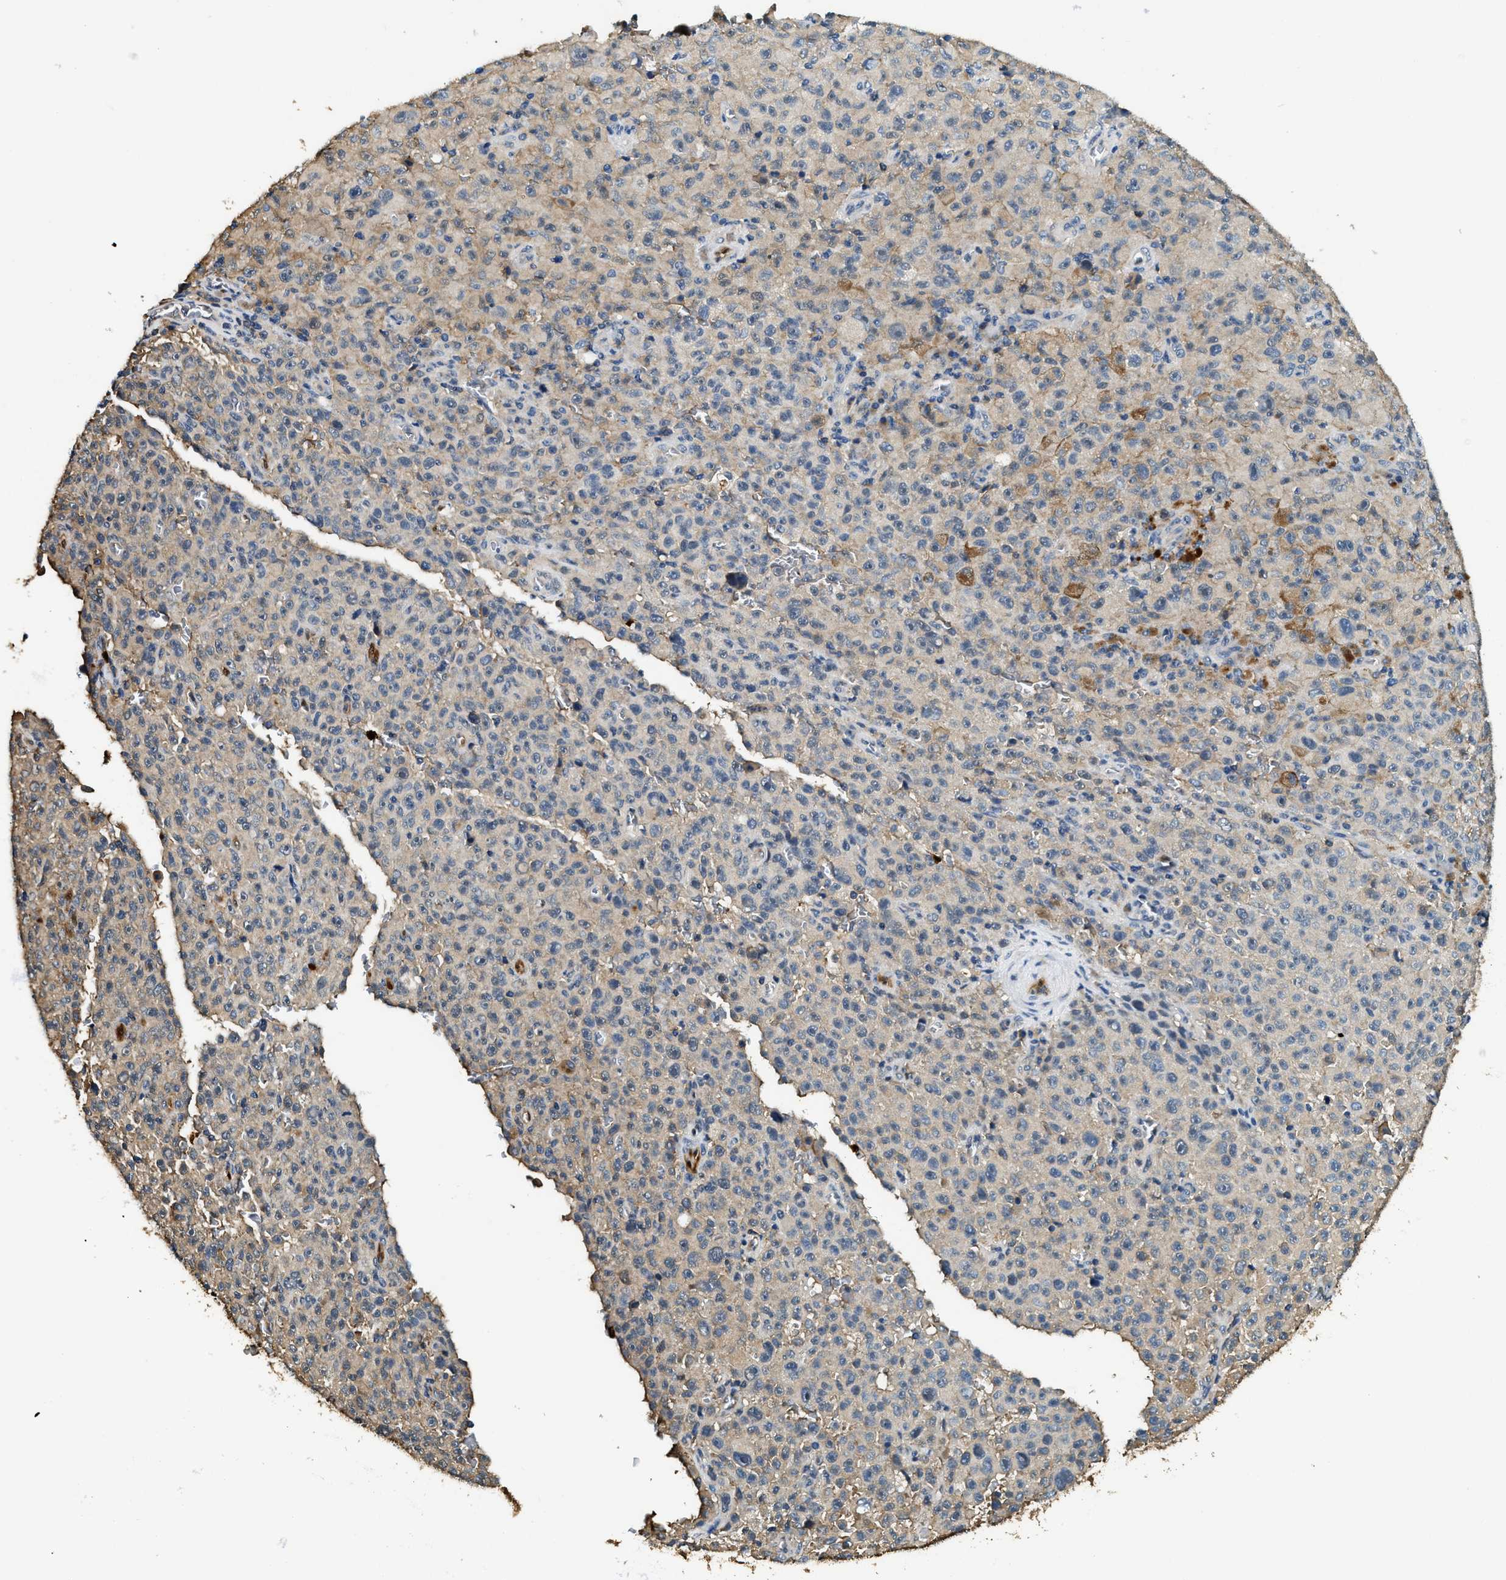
{"staining": {"intensity": "weak", "quantity": "<25%", "location": "cytoplasmic/membranous"}, "tissue": "melanoma", "cell_type": "Tumor cells", "image_type": "cancer", "snomed": [{"axis": "morphology", "description": "Malignant melanoma, NOS"}, {"axis": "topography", "description": "Skin"}], "caption": "Tumor cells show no significant positivity in melanoma.", "gene": "ANXA3", "patient": {"sex": "female", "age": 82}}